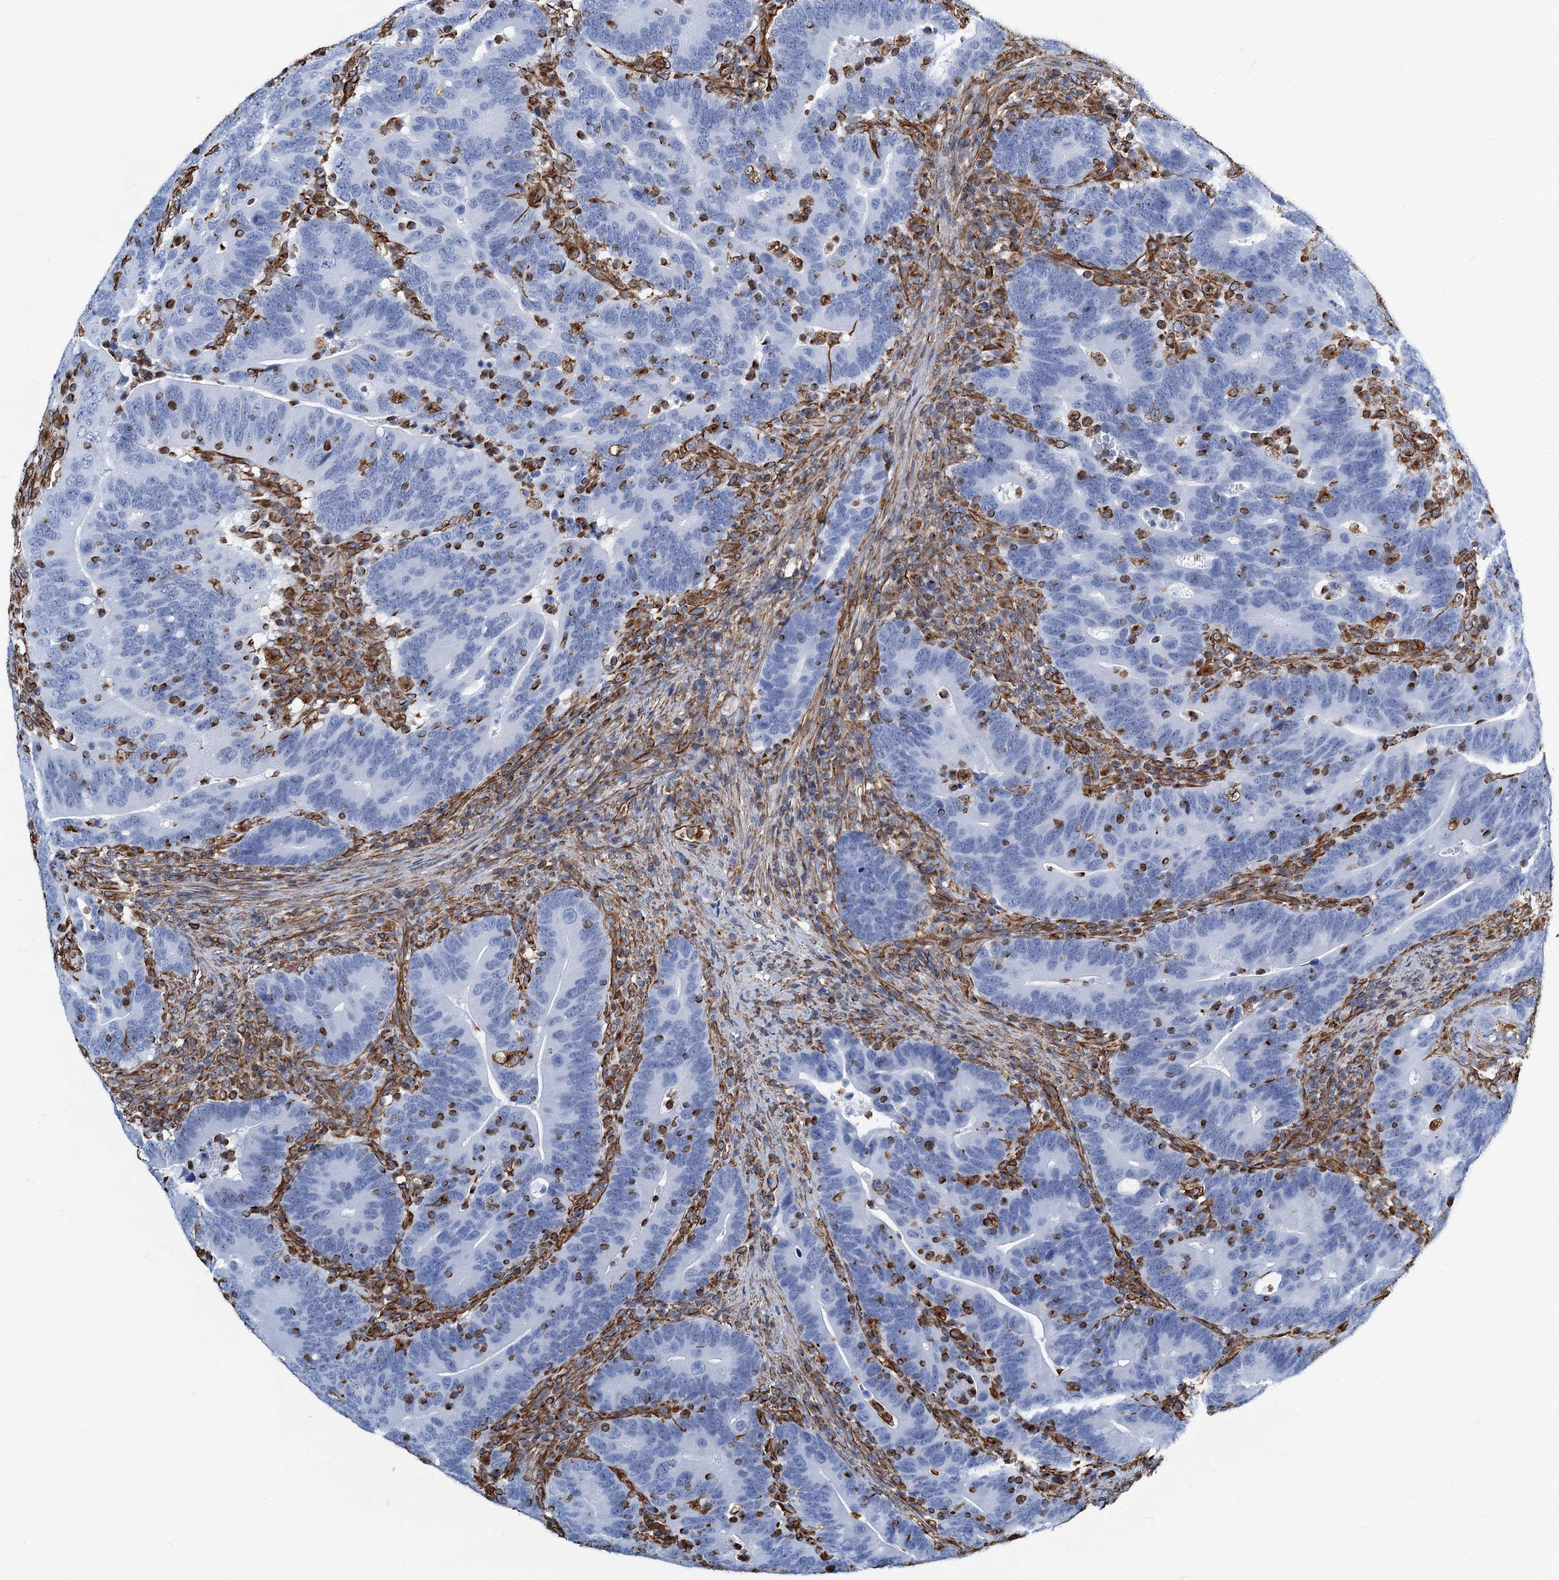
{"staining": {"intensity": "negative", "quantity": "none", "location": "none"}, "tissue": "colorectal cancer", "cell_type": "Tumor cells", "image_type": "cancer", "snomed": [{"axis": "morphology", "description": "Adenocarcinoma, NOS"}, {"axis": "topography", "description": "Colon"}], "caption": "There is no significant positivity in tumor cells of colorectal adenocarcinoma.", "gene": "PGM2", "patient": {"sex": "female", "age": 66}}